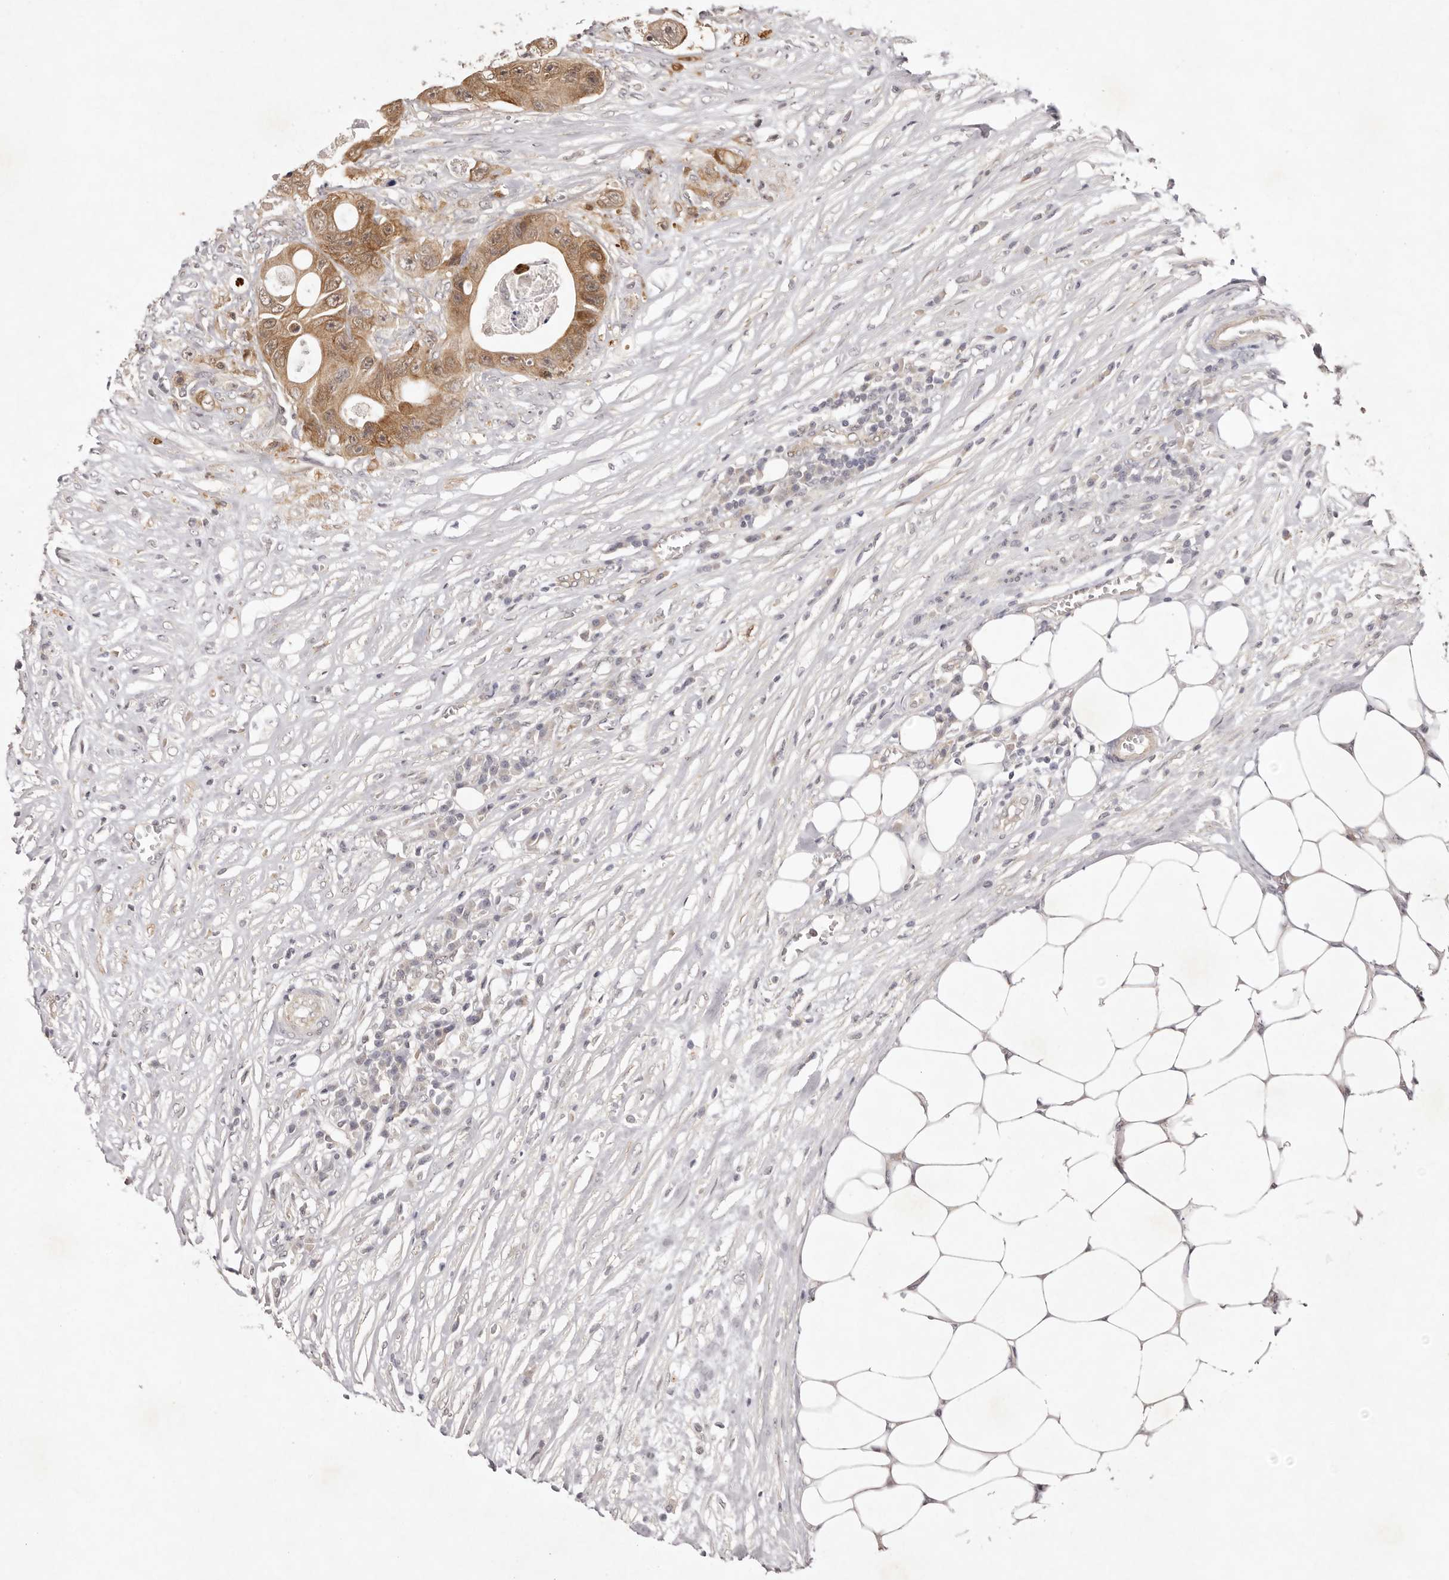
{"staining": {"intensity": "moderate", "quantity": ">75%", "location": "cytoplasmic/membranous"}, "tissue": "colorectal cancer", "cell_type": "Tumor cells", "image_type": "cancer", "snomed": [{"axis": "morphology", "description": "Adenocarcinoma, NOS"}, {"axis": "topography", "description": "Colon"}], "caption": "The micrograph exhibits a brown stain indicating the presence of a protein in the cytoplasmic/membranous of tumor cells in adenocarcinoma (colorectal).", "gene": "BUD31", "patient": {"sex": "female", "age": 46}}